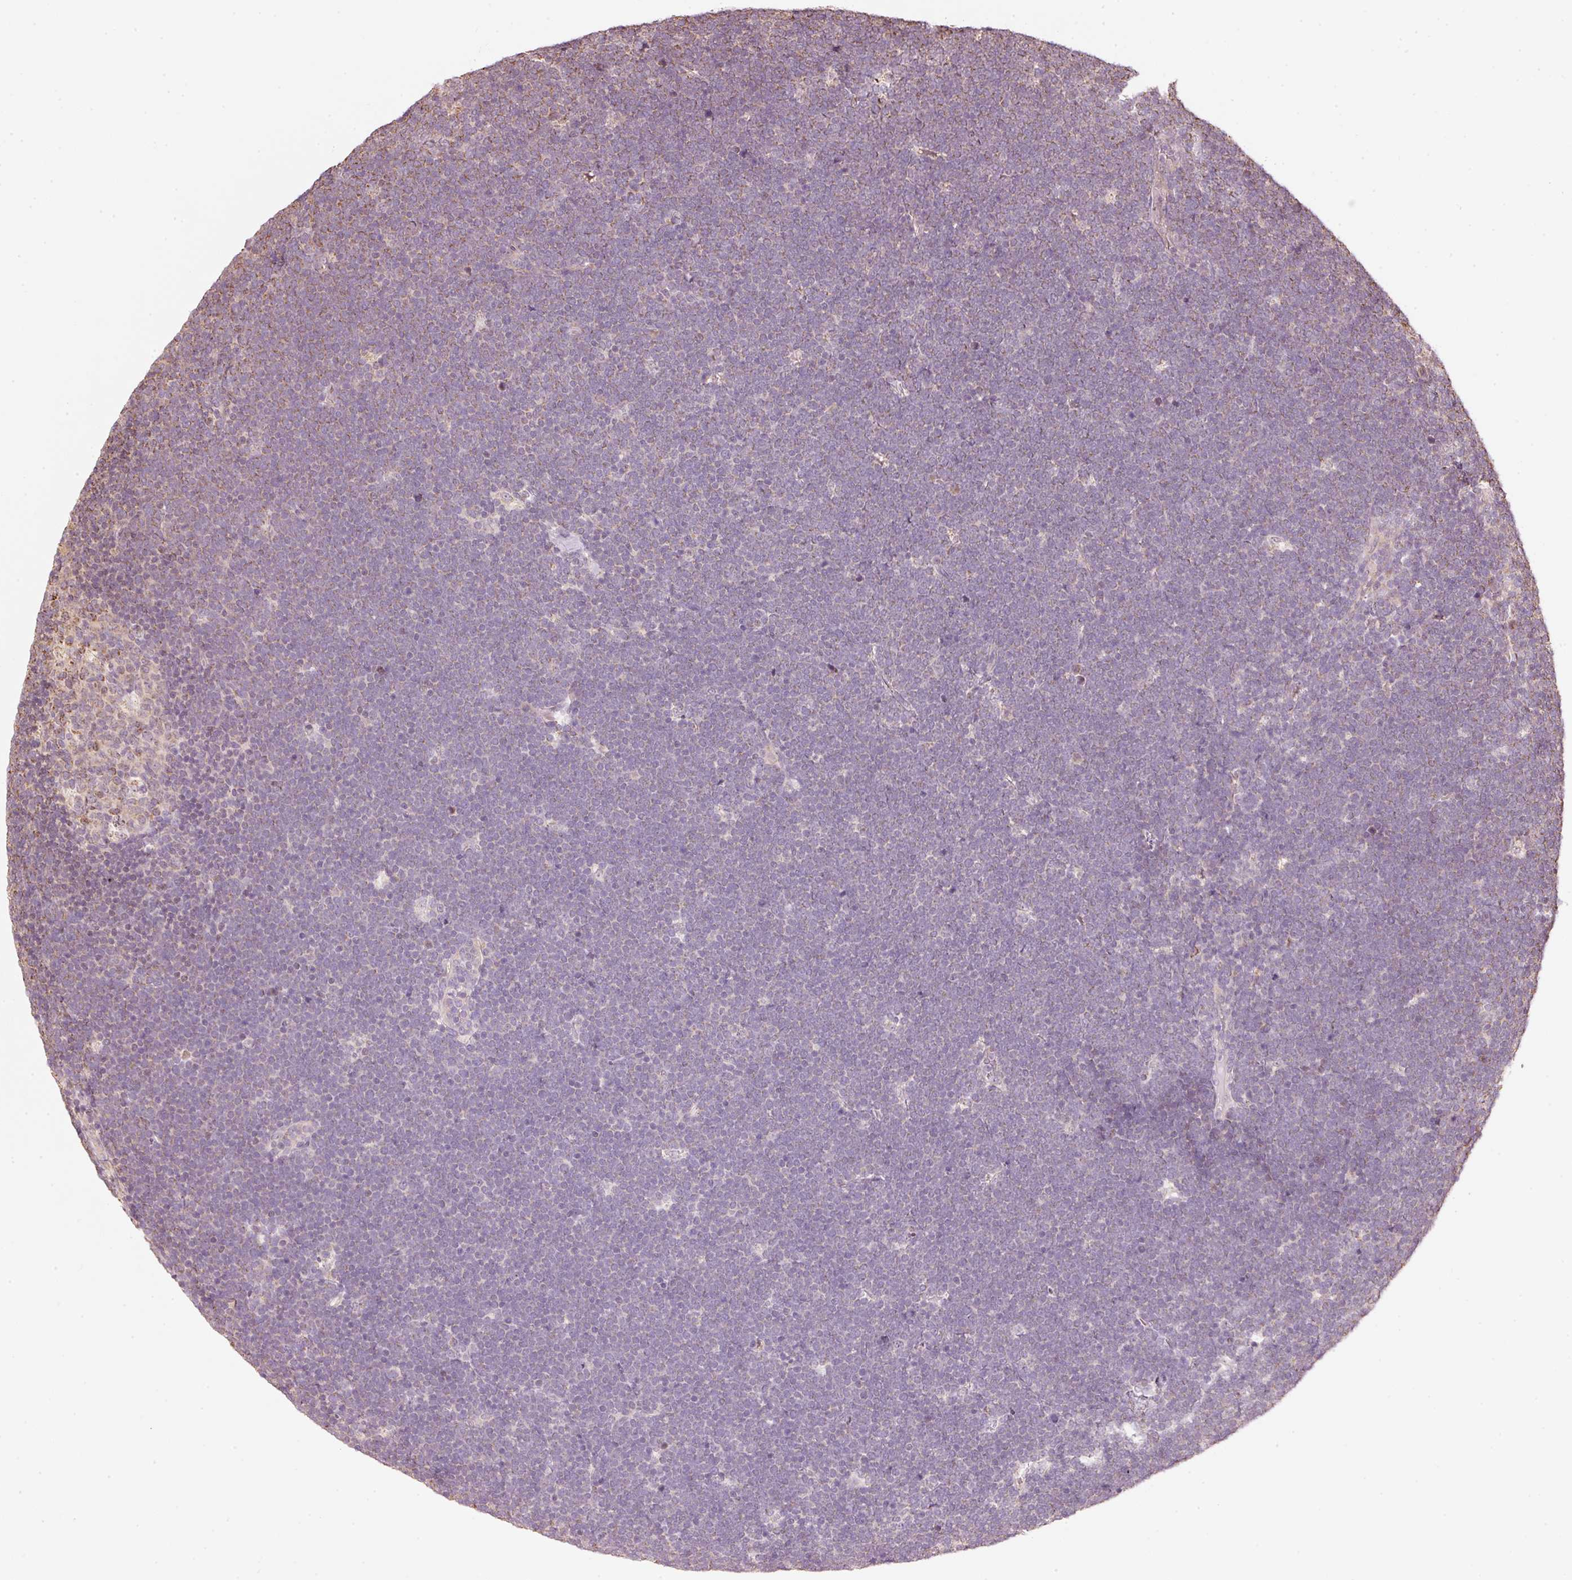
{"staining": {"intensity": "negative", "quantity": "none", "location": "none"}, "tissue": "lymphoma", "cell_type": "Tumor cells", "image_type": "cancer", "snomed": [{"axis": "morphology", "description": "Malignant lymphoma, non-Hodgkin's type, High grade"}, {"axis": "topography", "description": "Lymph node"}], "caption": "This image is of lymphoma stained with immunohistochemistry (IHC) to label a protein in brown with the nuclei are counter-stained blue. There is no staining in tumor cells. (DAB (3,3'-diaminobenzidine) immunohistochemistry visualized using brightfield microscopy, high magnification).", "gene": "RAB35", "patient": {"sex": "male", "age": 13}}